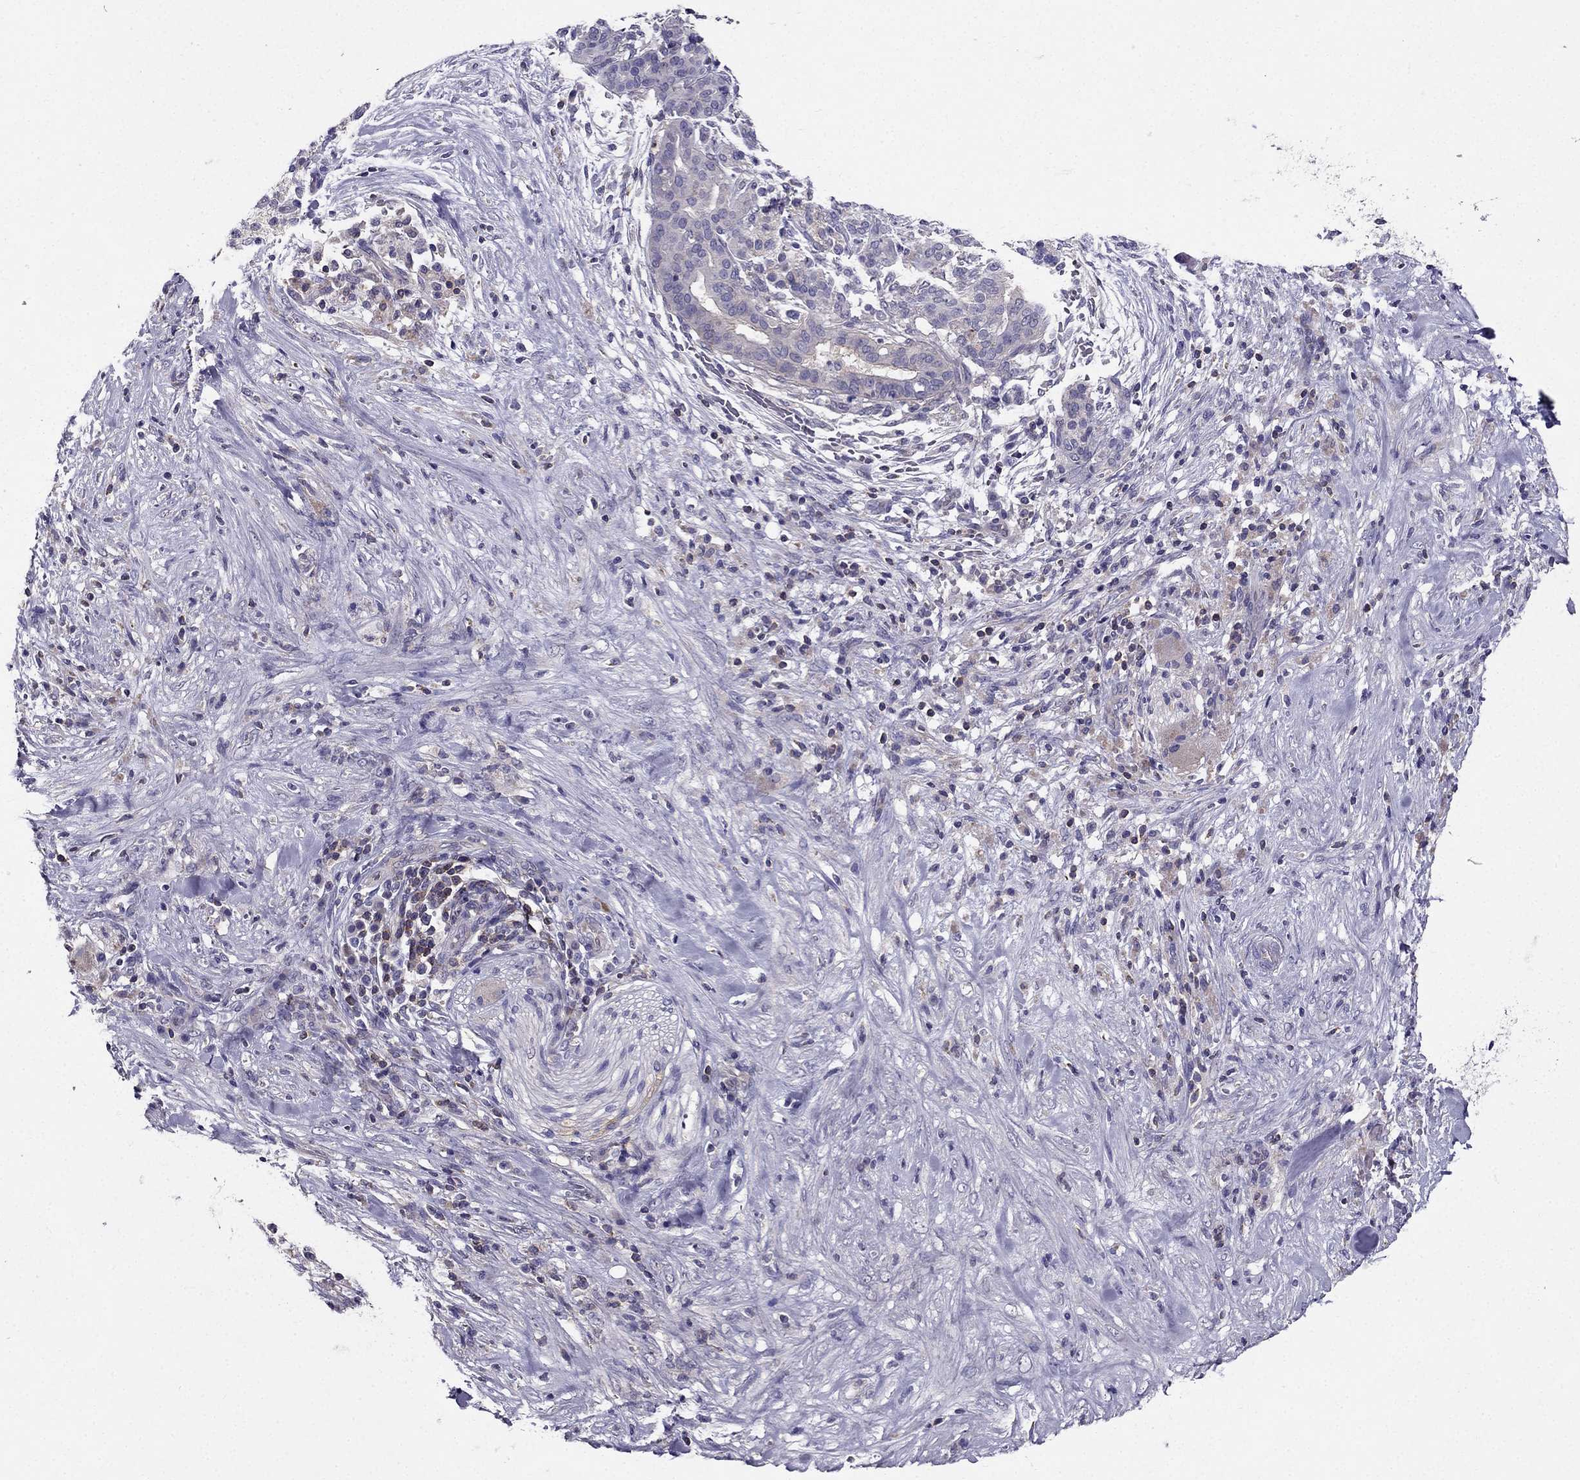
{"staining": {"intensity": "negative", "quantity": "none", "location": "none"}, "tissue": "pancreatic cancer", "cell_type": "Tumor cells", "image_type": "cancer", "snomed": [{"axis": "morphology", "description": "Adenocarcinoma, NOS"}, {"axis": "topography", "description": "Pancreas"}], "caption": "There is no significant staining in tumor cells of pancreatic adenocarcinoma. (DAB (3,3'-diaminobenzidine) immunohistochemistry visualized using brightfield microscopy, high magnification).", "gene": "AAK1", "patient": {"sex": "male", "age": 44}}